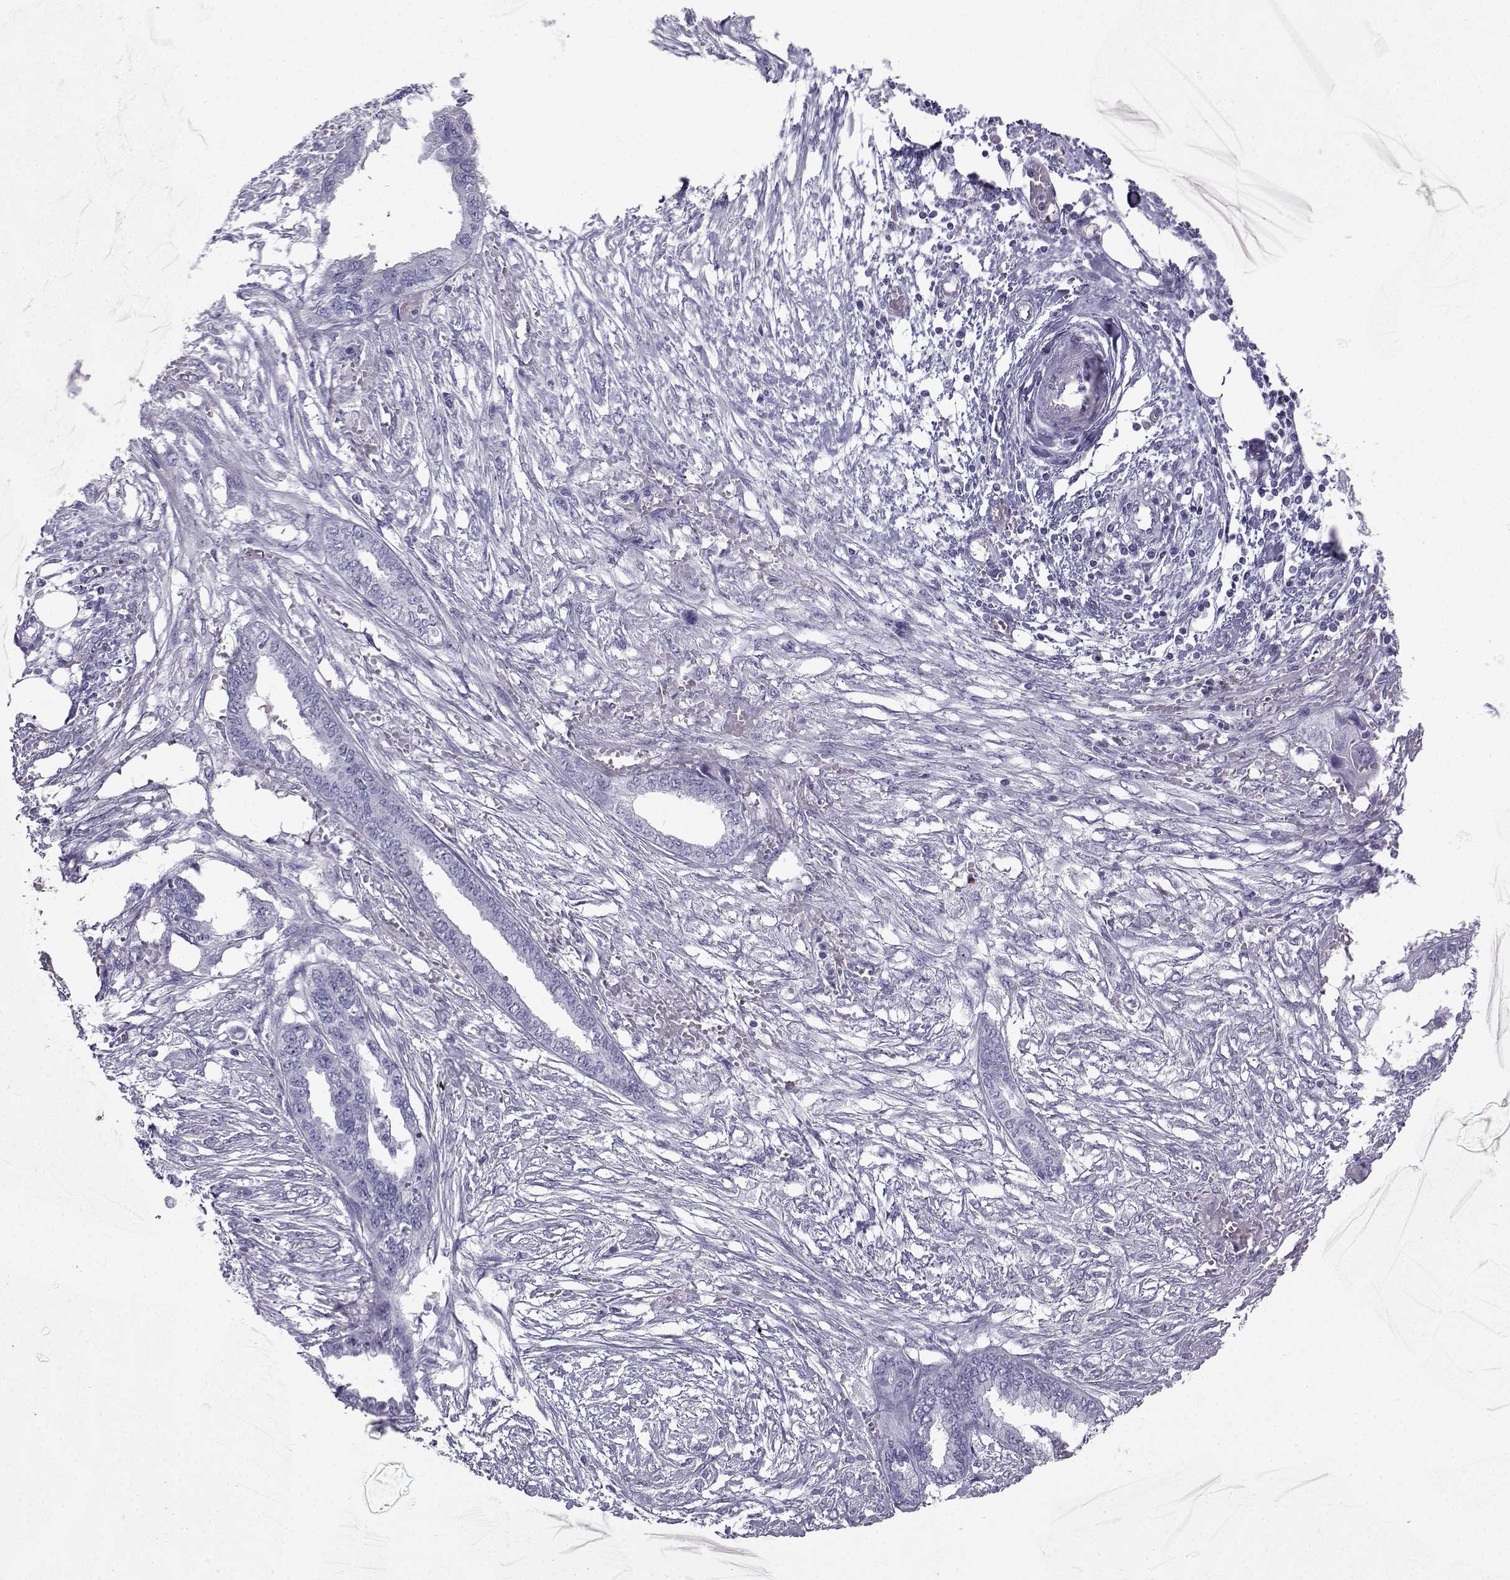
{"staining": {"intensity": "negative", "quantity": "none", "location": "none"}, "tissue": "endometrial cancer", "cell_type": "Tumor cells", "image_type": "cancer", "snomed": [{"axis": "morphology", "description": "Adenocarcinoma, NOS"}, {"axis": "morphology", "description": "Adenocarcinoma, metastatic, NOS"}, {"axis": "topography", "description": "Adipose tissue"}, {"axis": "topography", "description": "Endometrium"}], "caption": "Immunohistochemistry (IHC) image of neoplastic tissue: human endometrial cancer (metastatic adenocarcinoma) stained with DAB exhibits no significant protein positivity in tumor cells. (DAB (3,3'-diaminobenzidine) immunohistochemistry (IHC), high magnification).", "gene": "SLC18A2", "patient": {"sex": "female", "age": 67}}